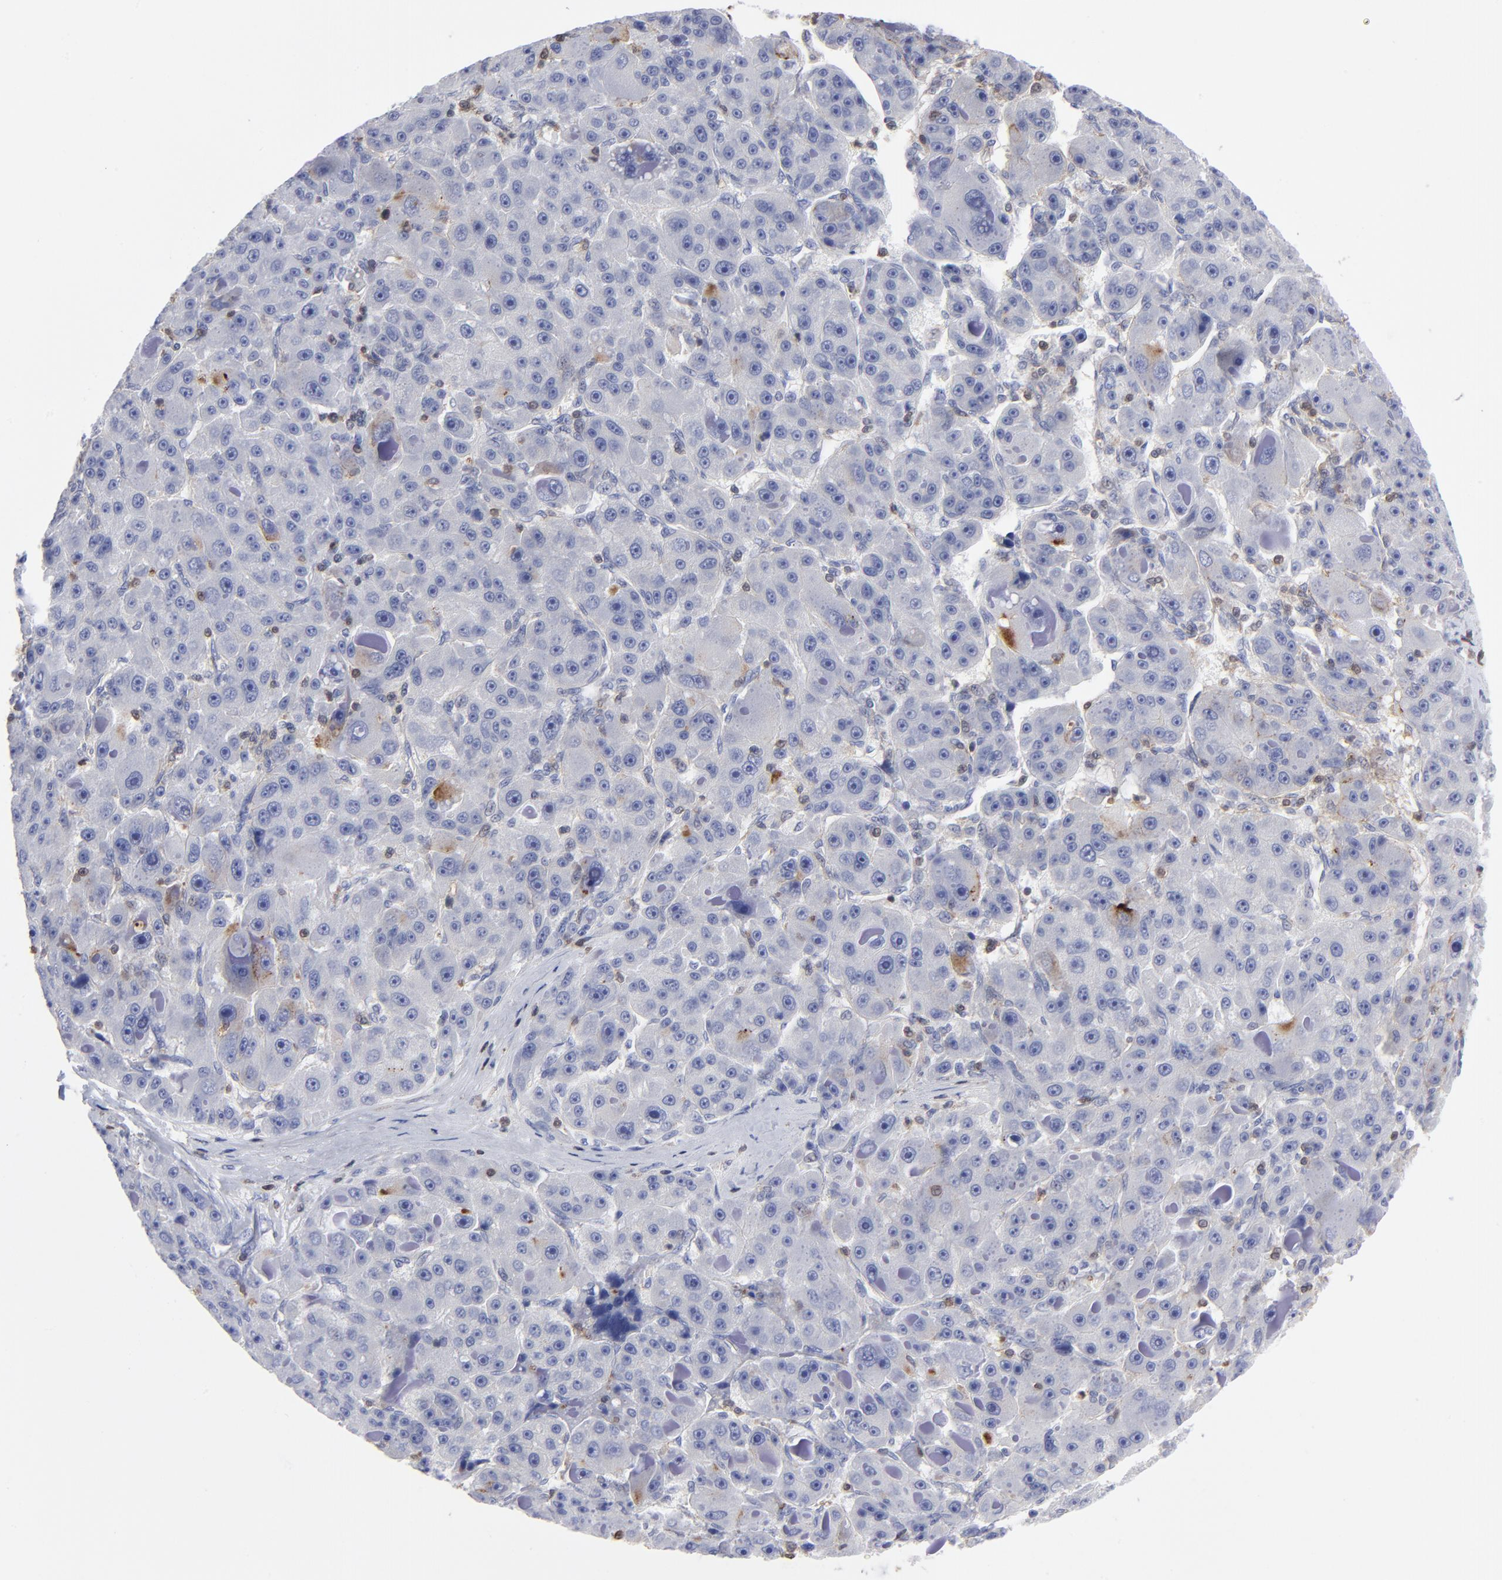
{"staining": {"intensity": "negative", "quantity": "none", "location": "none"}, "tissue": "liver cancer", "cell_type": "Tumor cells", "image_type": "cancer", "snomed": [{"axis": "morphology", "description": "Carcinoma, Hepatocellular, NOS"}, {"axis": "topography", "description": "Liver"}], "caption": "DAB (3,3'-diaminobenzidine) immunohistochemical staining of hepatocellular carcinoma (liver) displays no significant expression in tumor cells.", "gene": "TBXT", "patient": {"sex": "male", "age": 76}}